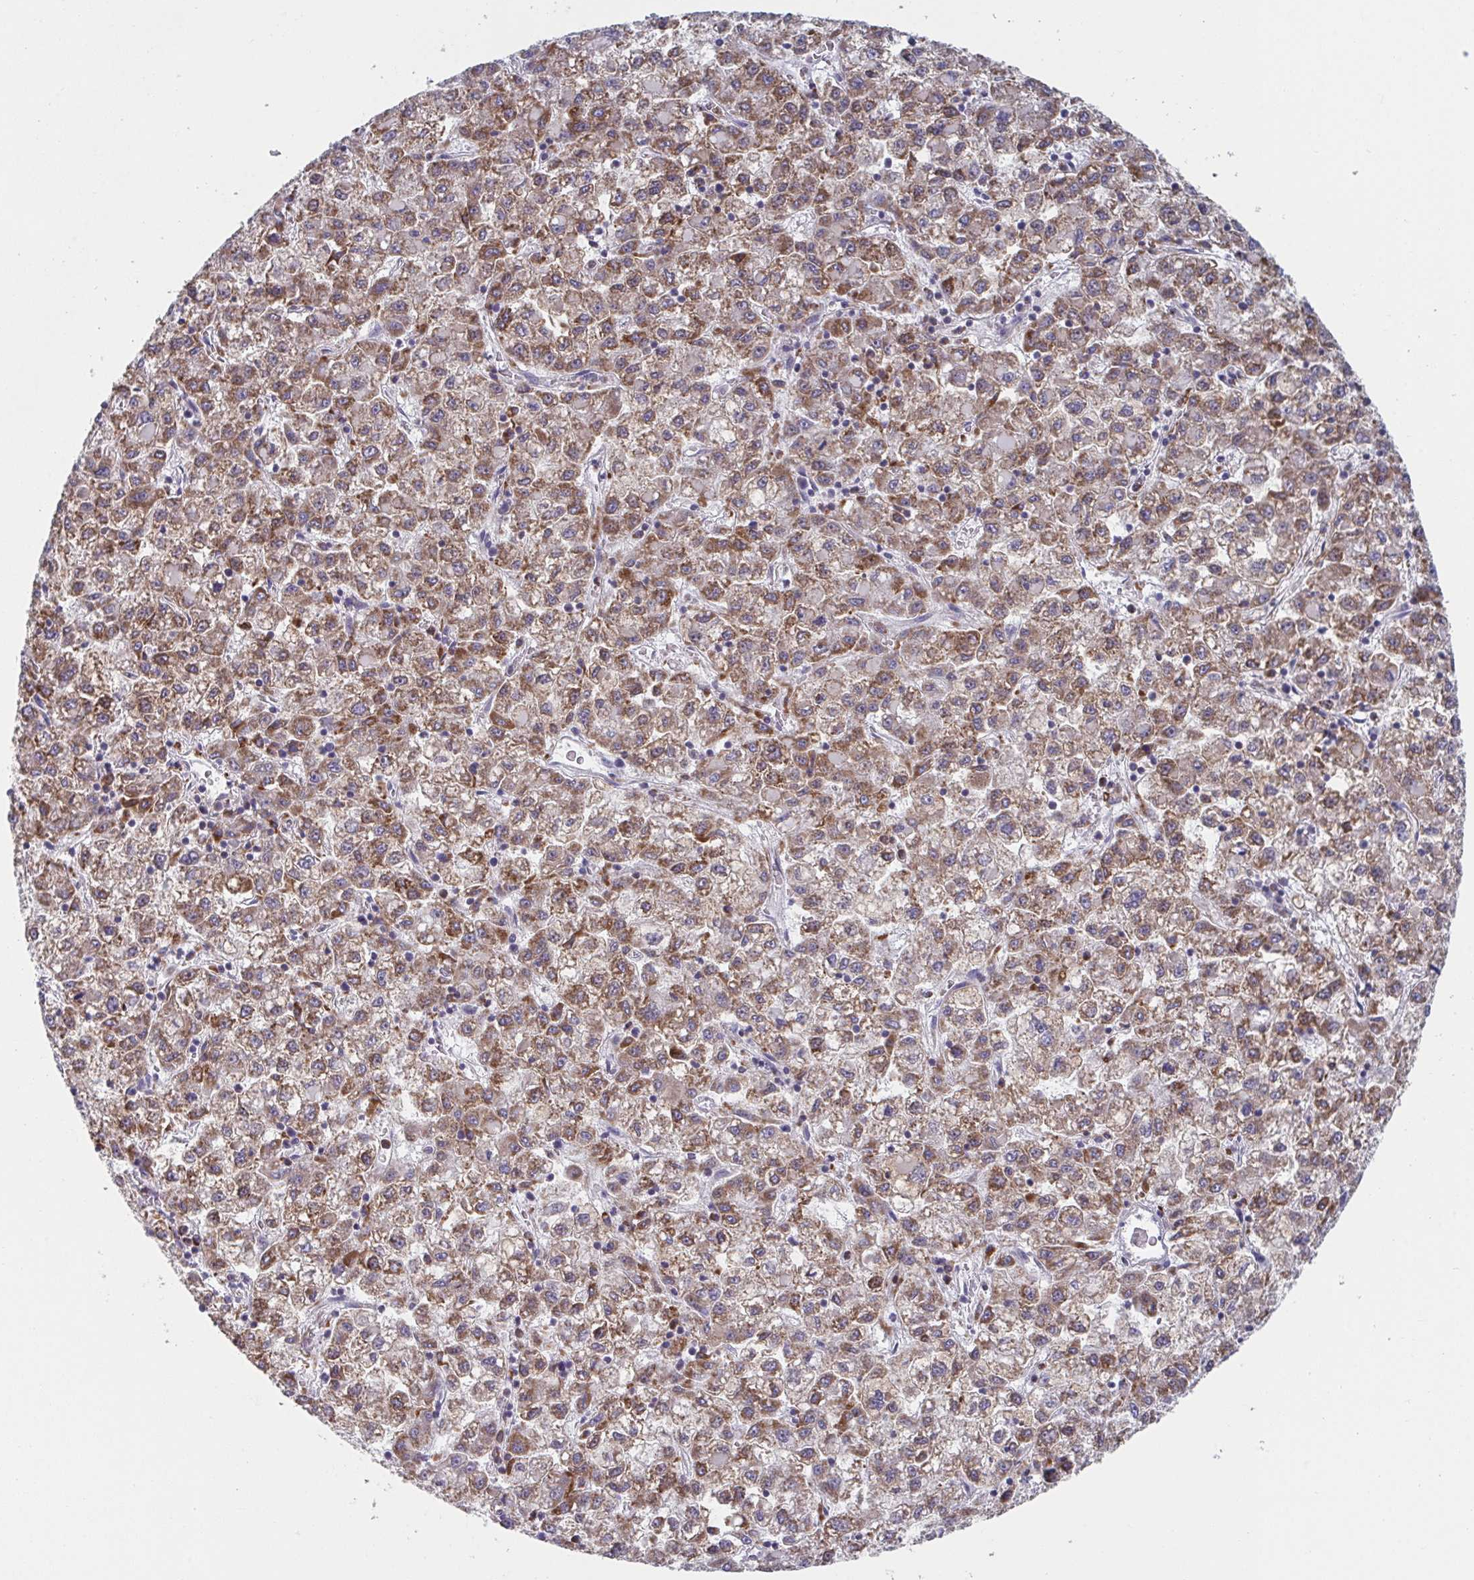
{"staining": {"intensity": "moderate", "quantity": ">75%", "location": "cytoplasmic/membranous"}, "tissue": "liver cancer", "cell_type": "Tumor cells", "image_type": "cancer", "snomed": [{"axis": "morphology", "description": "Carcinoma, Hepatocellular, NOS"}, {"axis": "topography", "description": "Liver"}], "caption": "The photomicrograph exhibits staining of liver hepatocellular carcinoma, revealing moderate cytoplasmic/membranous protein positivity (brown color) within tumor cells.", "gene": "NIPSNAP1", "patient": {"sex": "male", "age": 40}}